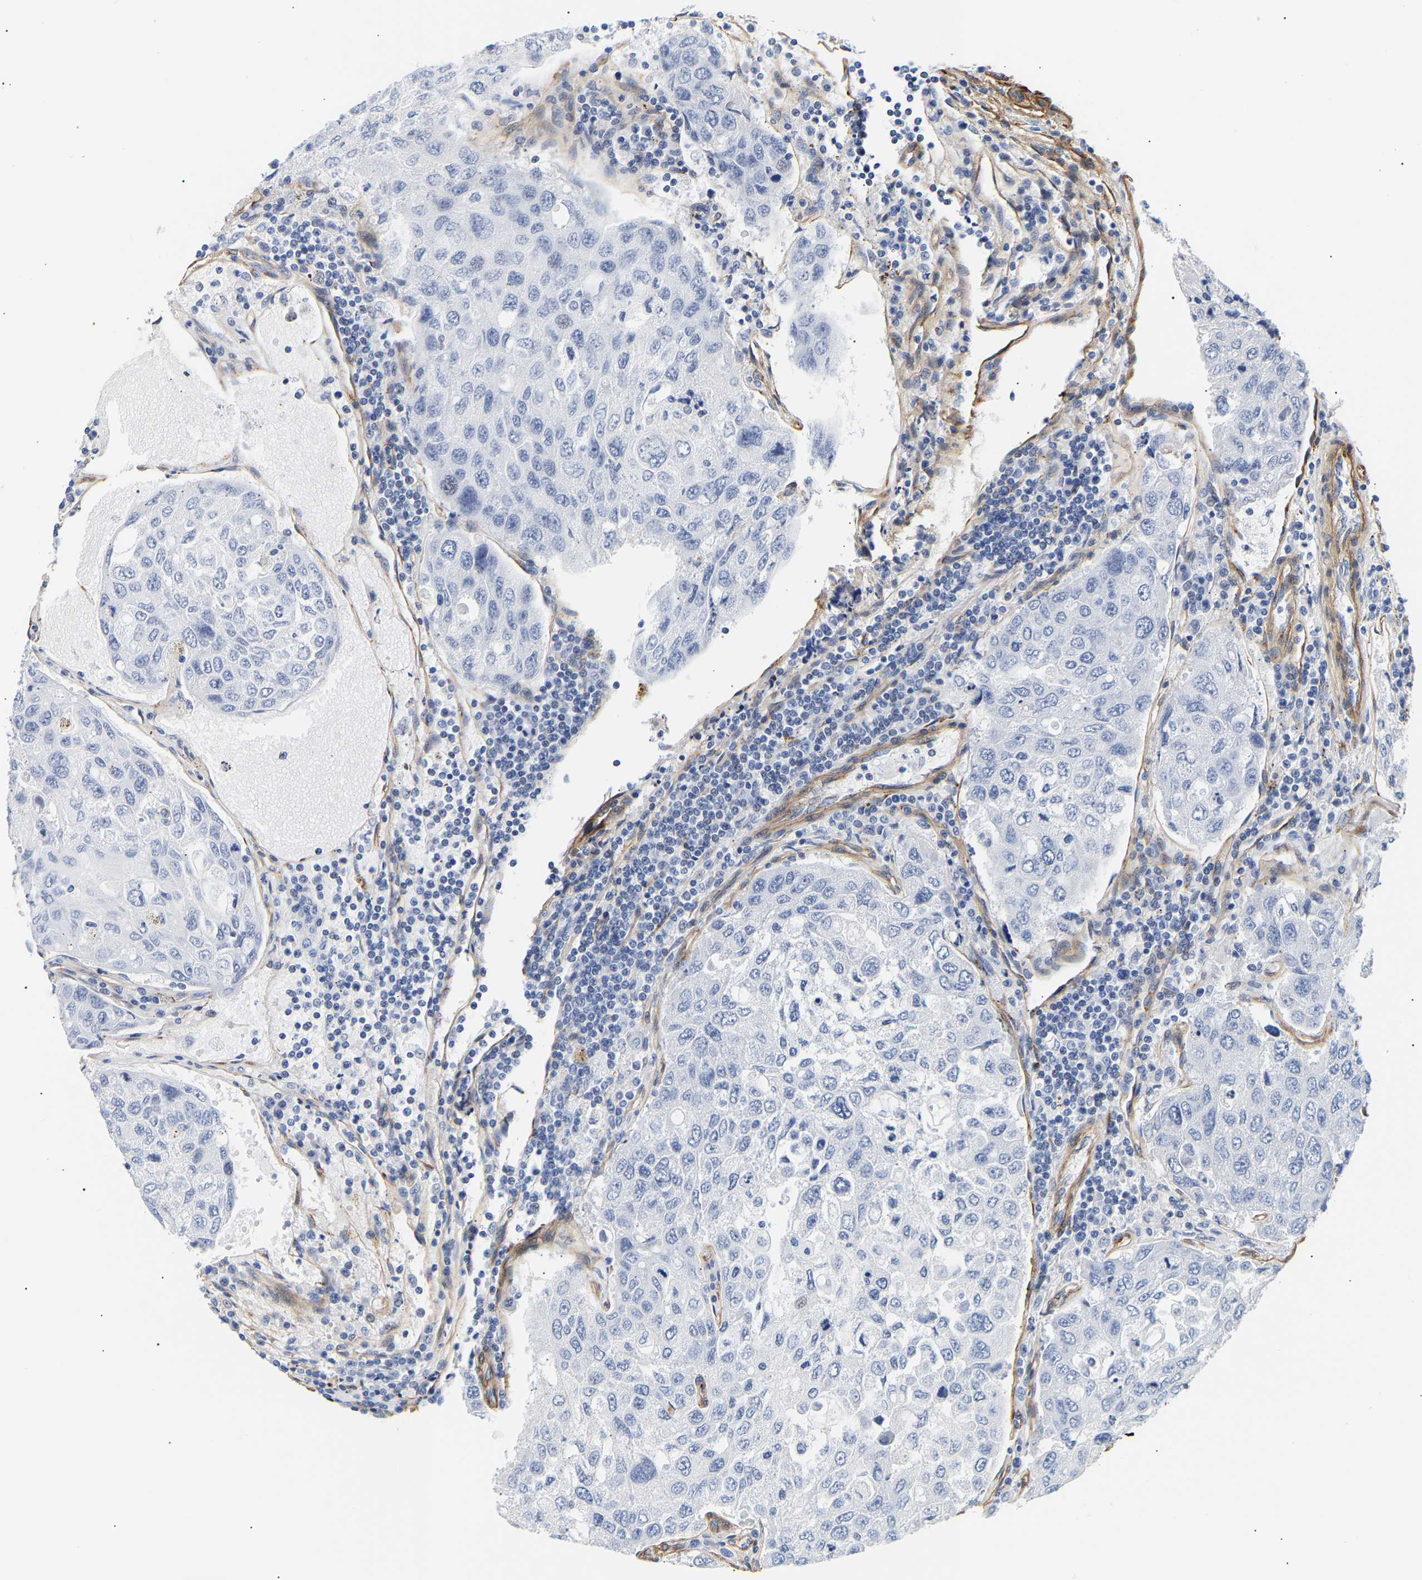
{"staining": {"intensity": "negative", "quantity": "none", "location": "none"}, "tissue": "urothelial cancer", "cell_type": "Tumor cells", "image_type": "cancer", "snomed": [{"axis": "morphology", "description": "Urothelial carcinoma, High grade"}, {"axis": "topography", "description": "Lymph node"}, {"axis": "topography", "description": "Urinary bladder"}], "caption": "Urothelial cancer was stained to show a protein in brown. There is no significant expression in tumor cells.", "gene": "IGFBP7", "patient": {"sex": "male", "age": 51}}